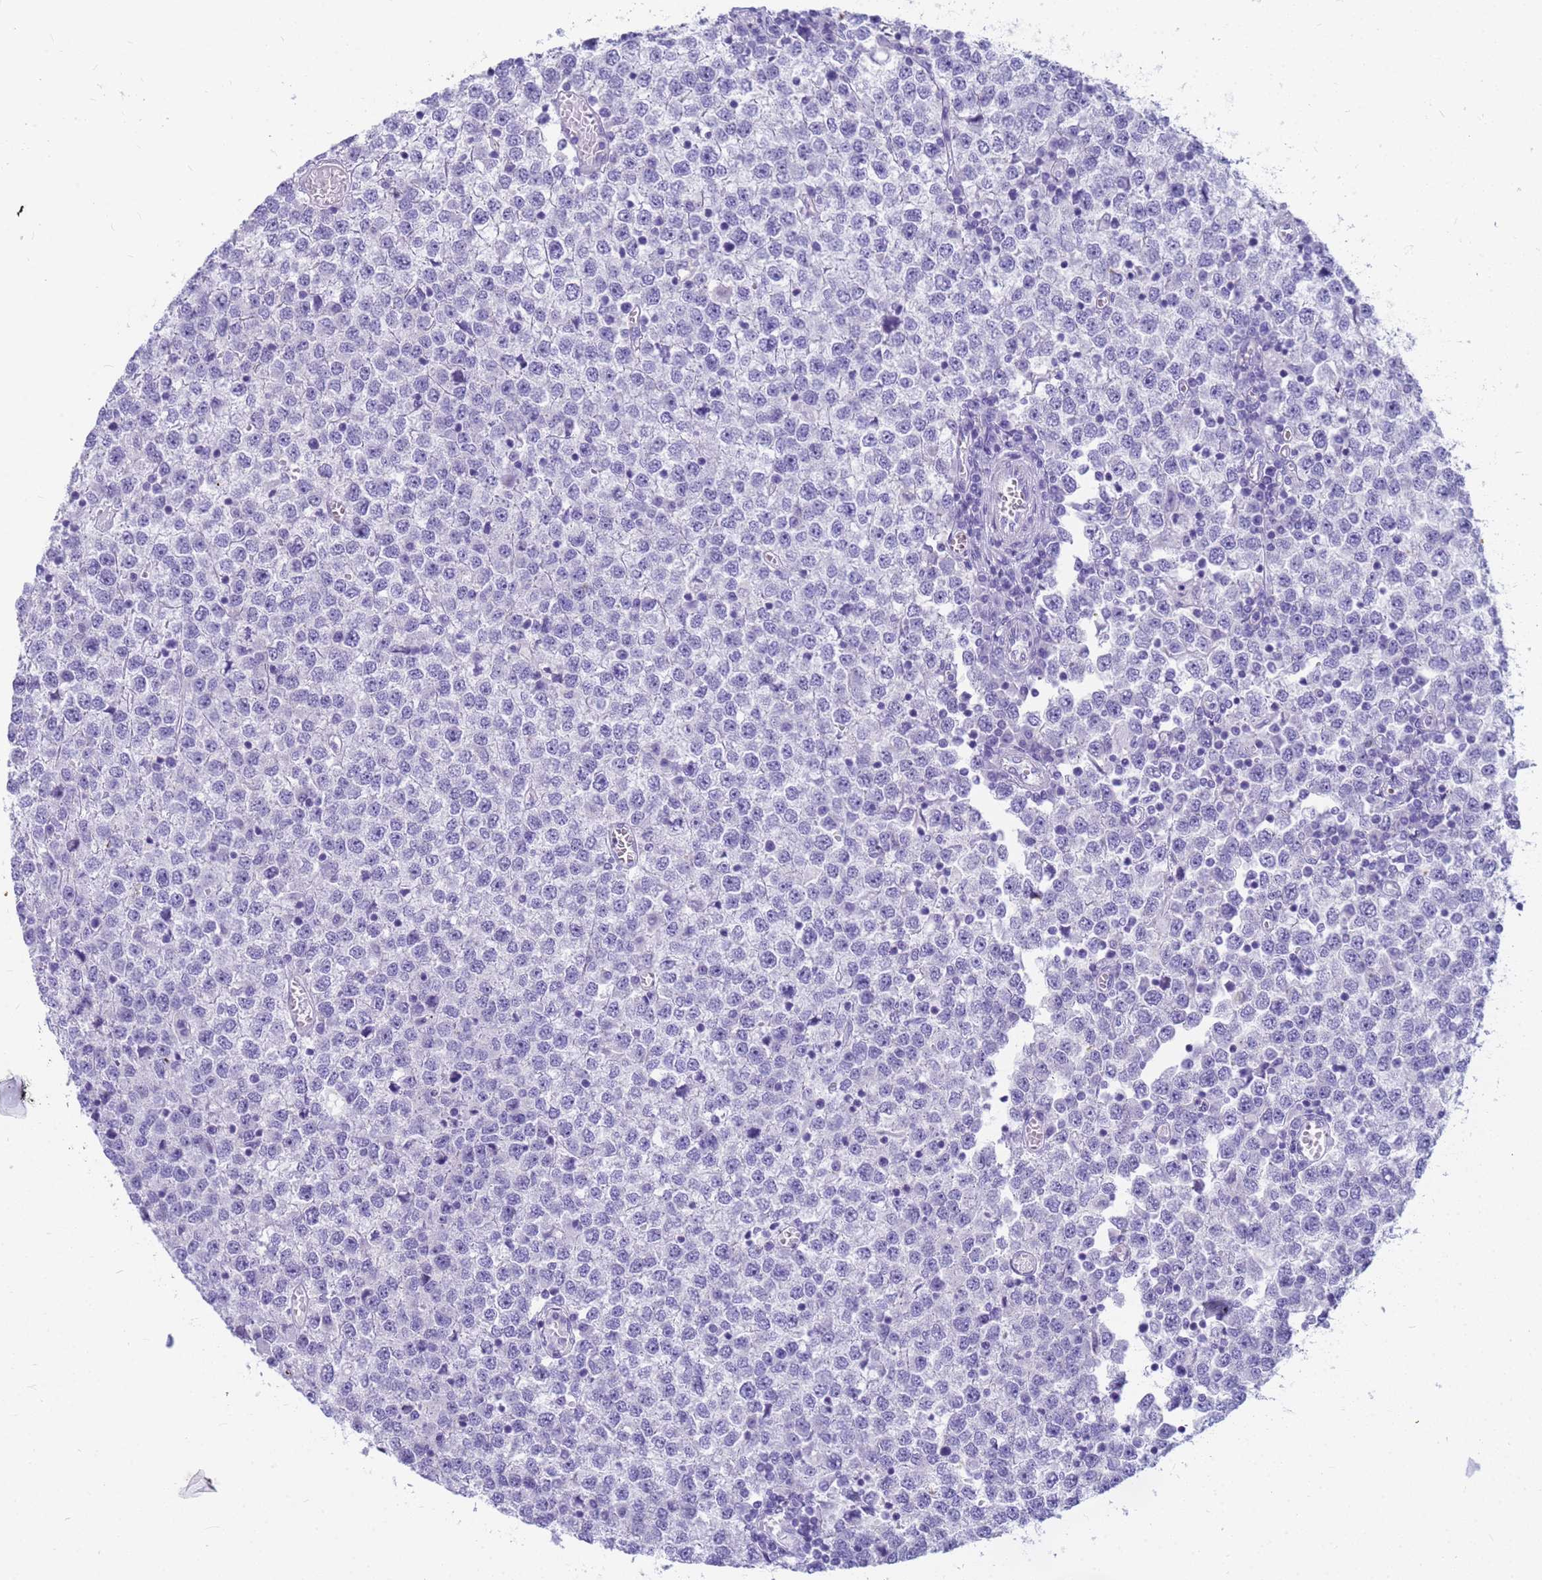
{"staining": {"intensity": "negative", "quantity": "none", "location": "none"}, "tissue": "testis cancer", "cell_type": "Tumor cells", "image_type": "cancer", "snomed": [{"axis": "morphology", "description": "Seminoma, NOS"}, {"axis": "topography", "description": "Testis"}], "caption": "Image shows no significant protein positivity in tumor cells of testis cancer.", "gene": "RNASE2", "patient": {"sex": "male", "age": 65}}